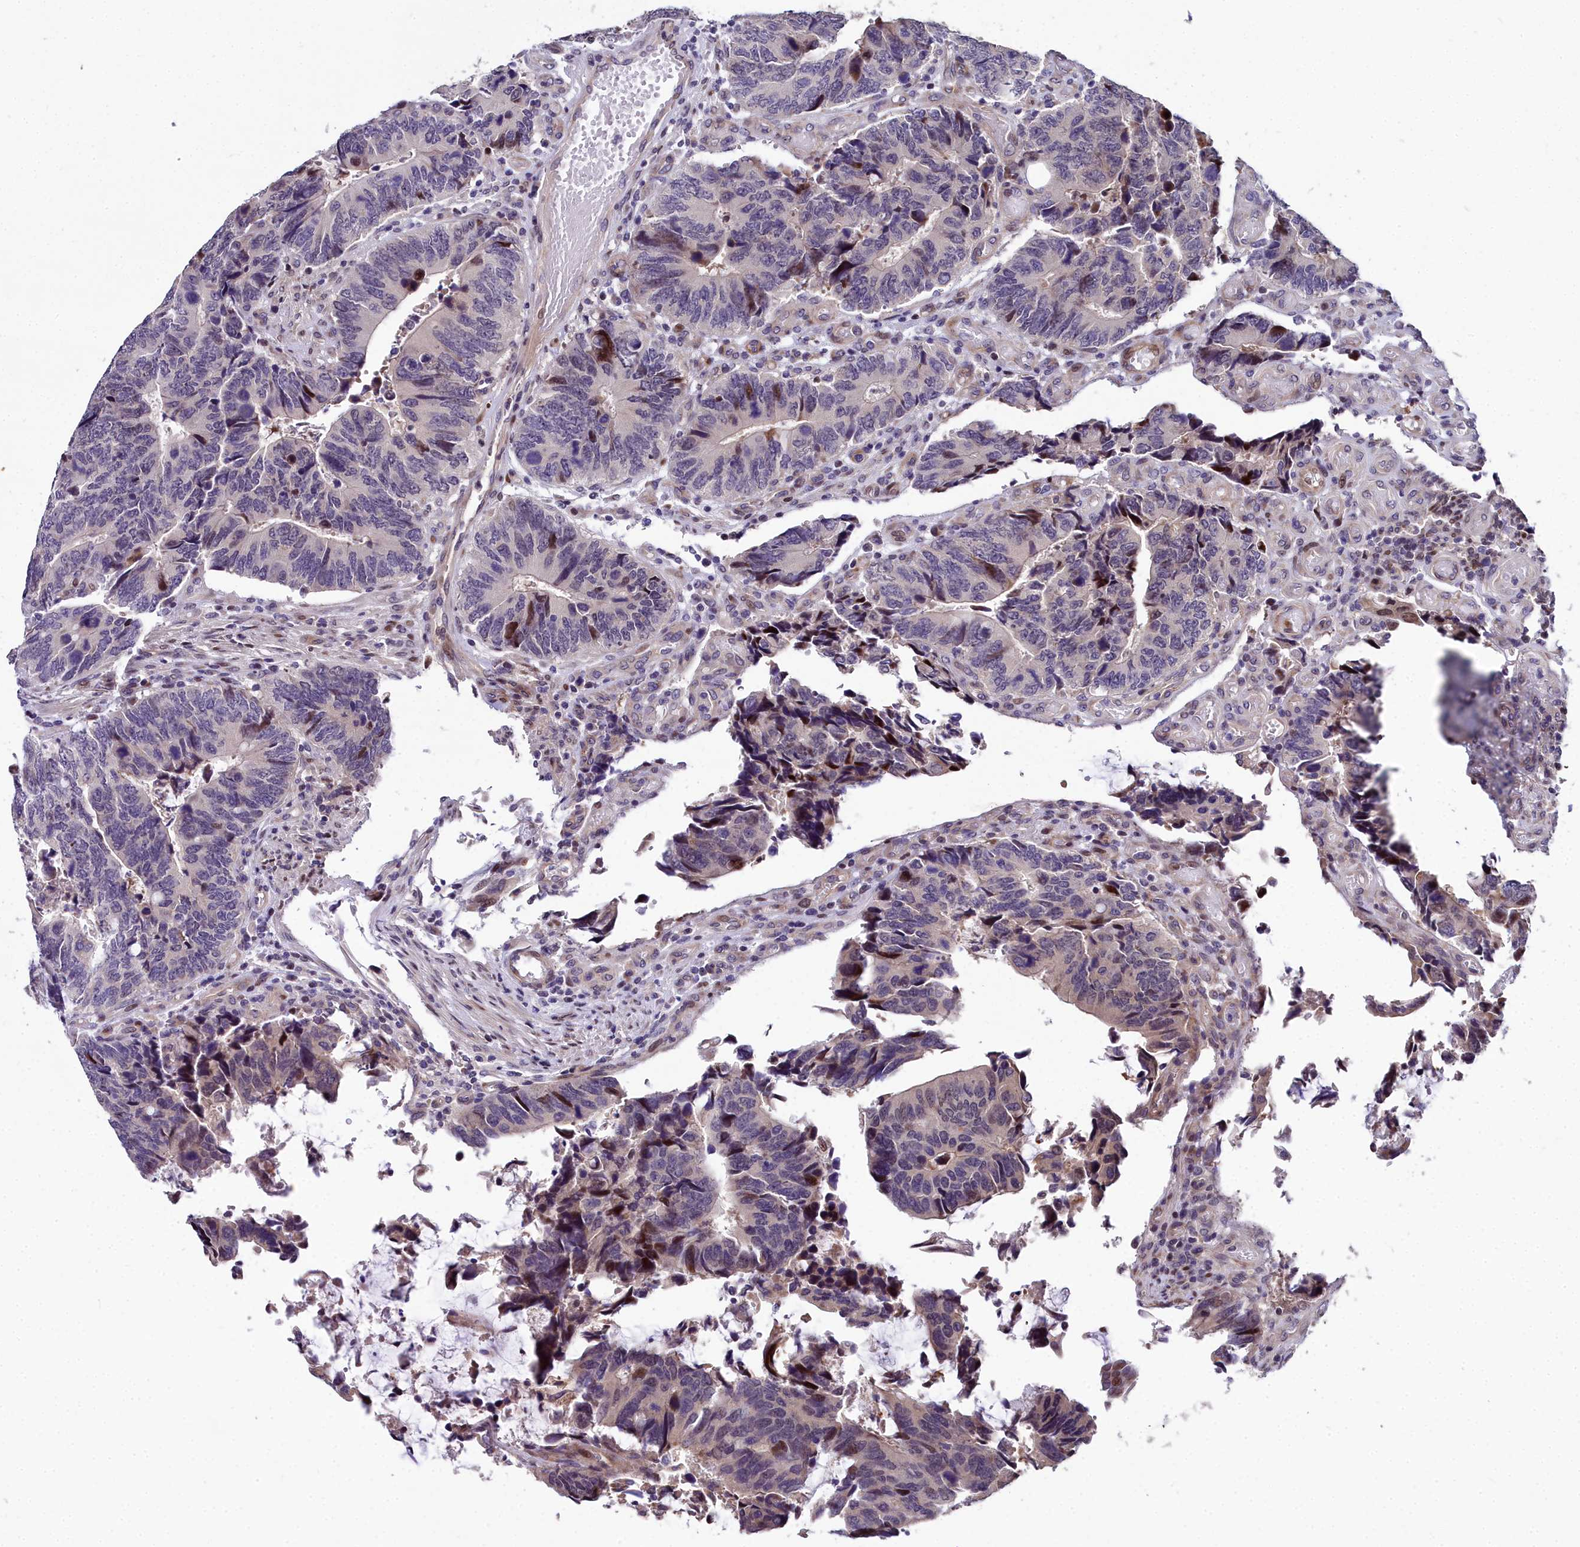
{"staining": {"intensity": "moderate", "quantity": "<25%", "location": "nuclear"}, "tissue": "colorectal cancer", "cell_type": "Tumor cells", "image_type": "cancer", "snomed": [{"axis": "morphology", "description": "Adenocarcinoma, NOS"}, {"axis": "topography", "description": "Colon"}], "caption": "A low amount of moderate nuclear positivity is present in about <25% of tumor cells in colorectal adenocarcinoma tissue.", "gene": "AP1M1", "patient": {"sex": "male", "age": 87}}